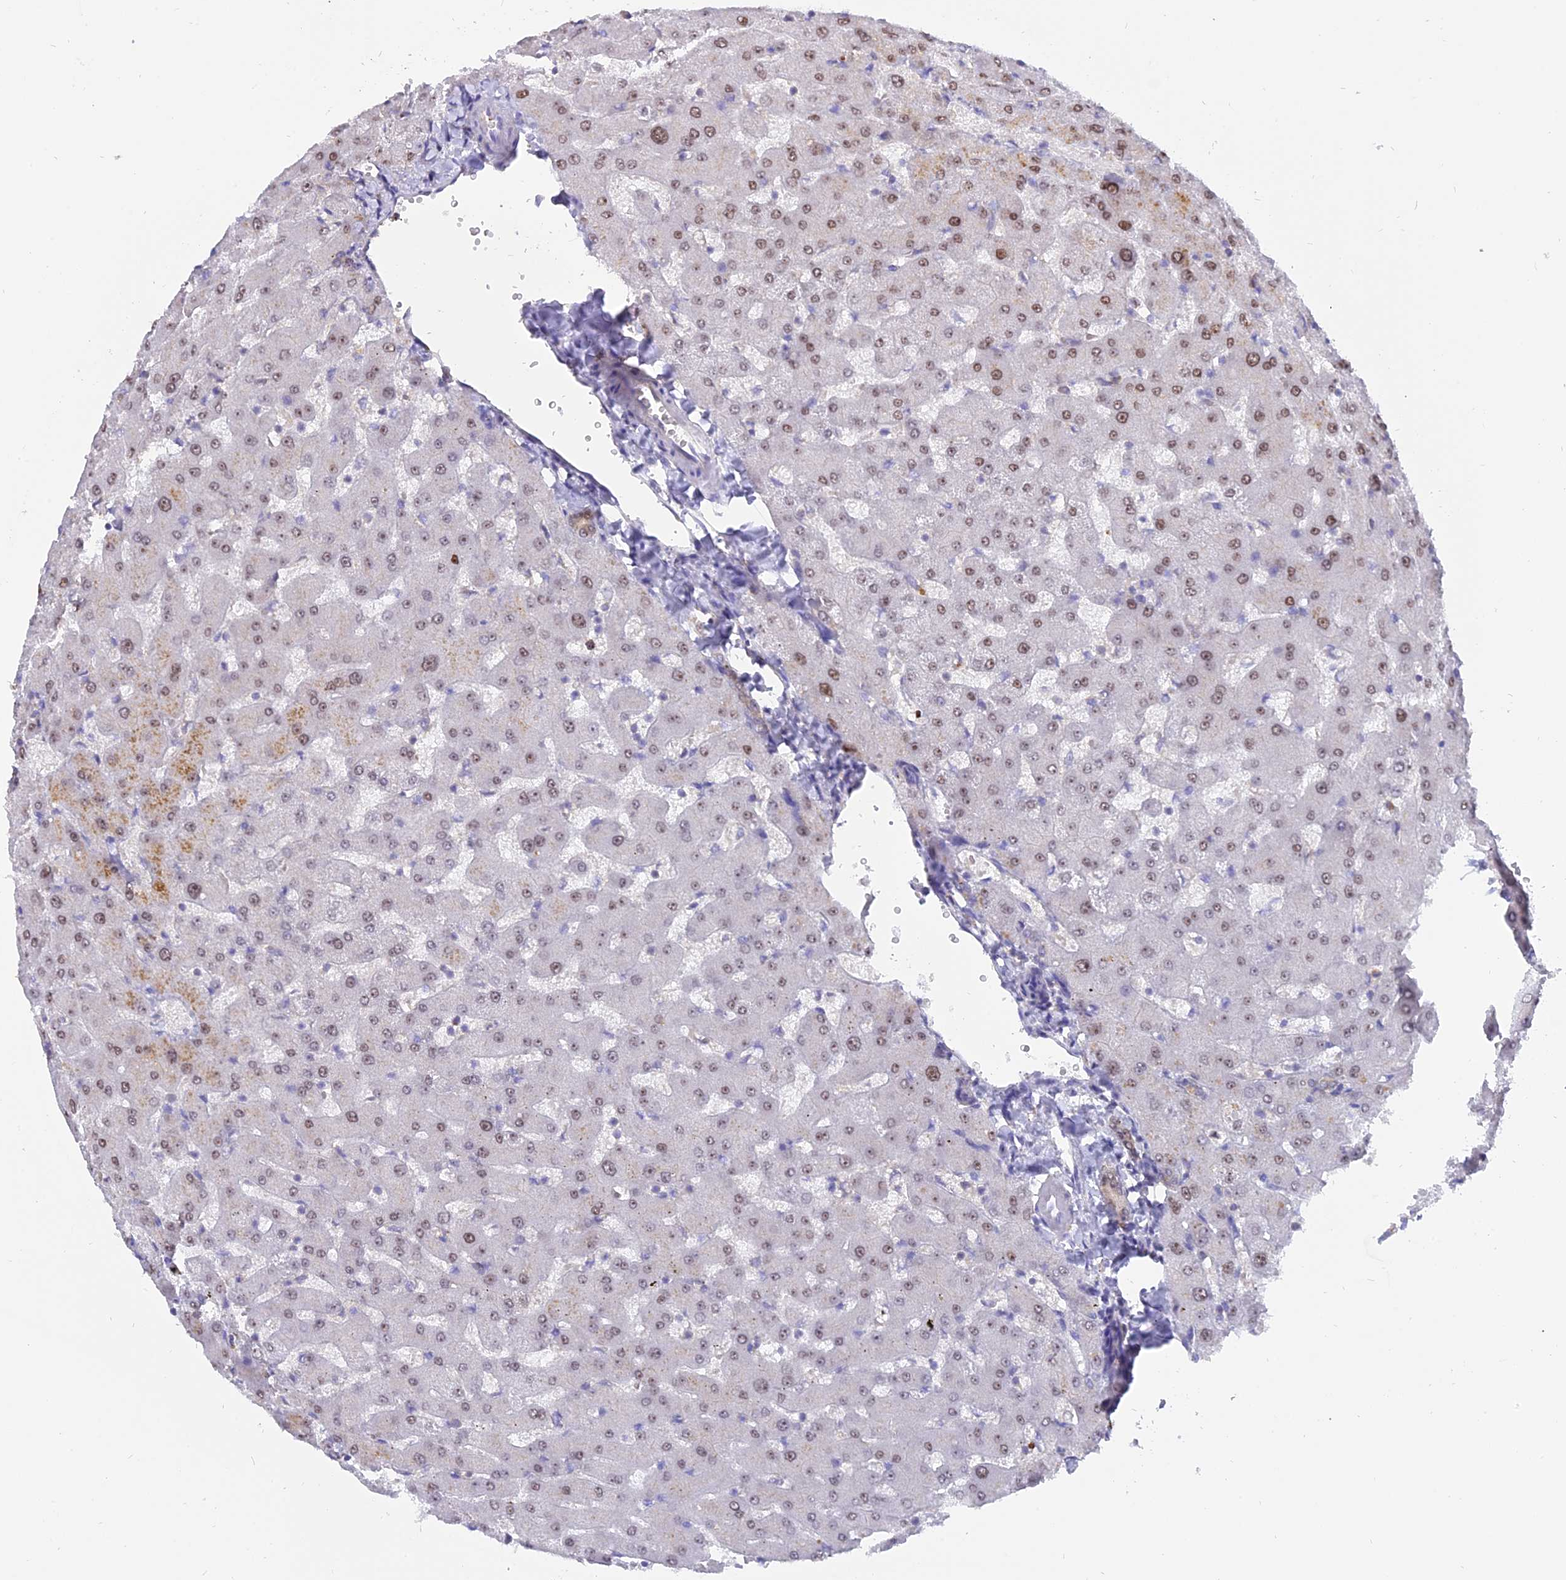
{"staining": {"intensity": "moderate", "quantity": ">75%", "location": "nuclear"}, "tissue": "liver", "cell_type": "Cholangiocytes", "image_type": "normal", "snomed": [{"axis": "morphology", "description": "Normal tissue, NOS"}, {"axis": "topography", "description": "Liver"}], "caption": "Liver stained with a brown dye displays moderate nuclear positive expression in about >75% of cholangiocytes.", "gene": "CENPV", "patient": {"sex": "female", "age": 63}}